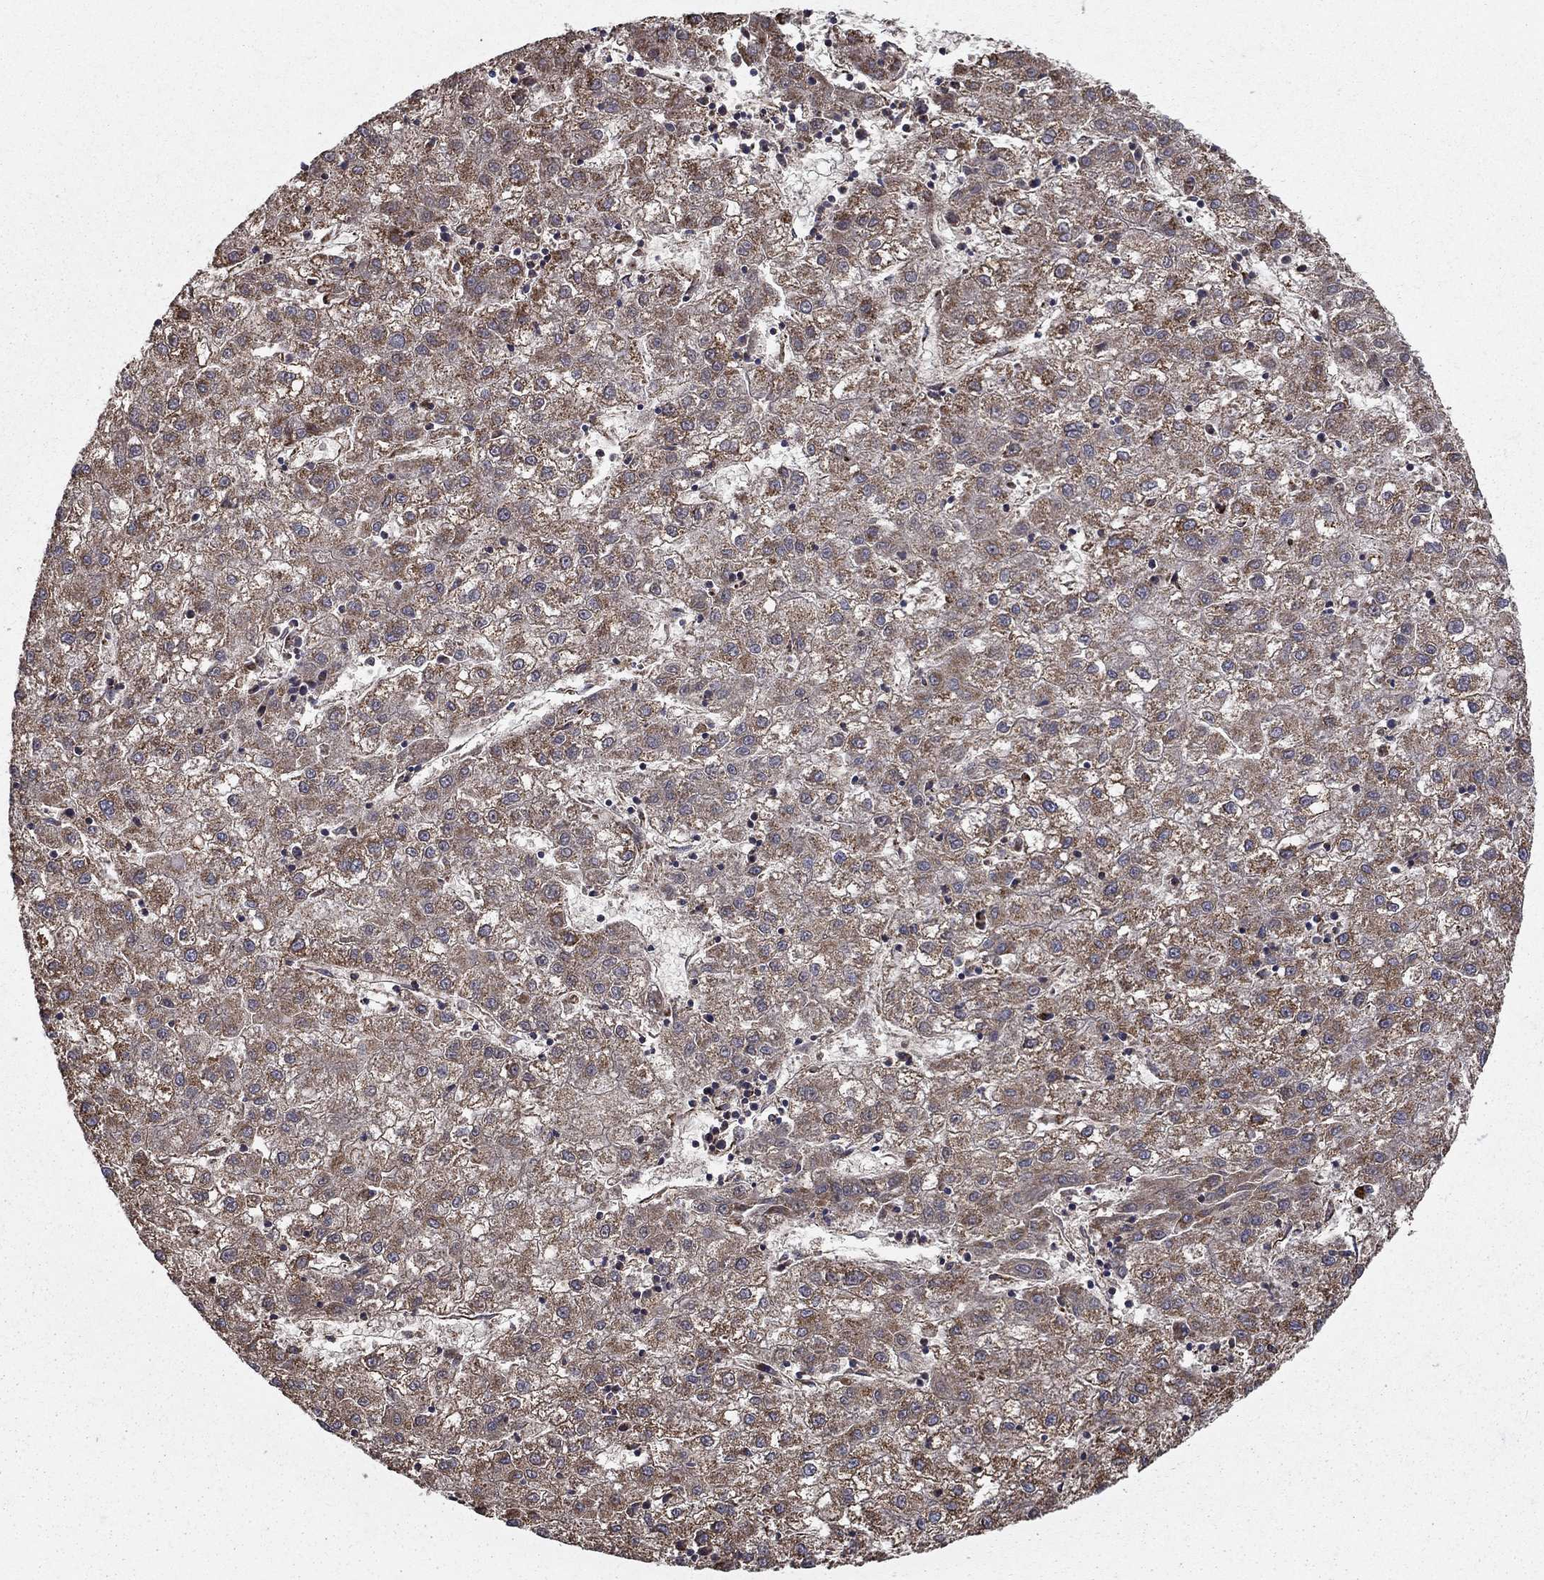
{"staining": {"intensity": "moderate", "quantity": "25%-75%", "location": "cytoplasmic/membranous"}, "tissue": "liver cancer", "cell_type": "Tumor cells", "image_type": "cancer", "snomed": [{"axis": "morphology", "description": "Carcinoma, Hepatocellular, NOS"}, {"axis": "topography", "description": "Liver"}], "caption": "Protein expression by immunohistochemistry shows moderate cytoplasmic/membranous expression in approximately 25%-75% of tumor cells in liver hepatocellular carcinoma.", "gene": "NDUFS8", "patient": {"sex": "male", "age": 72}}